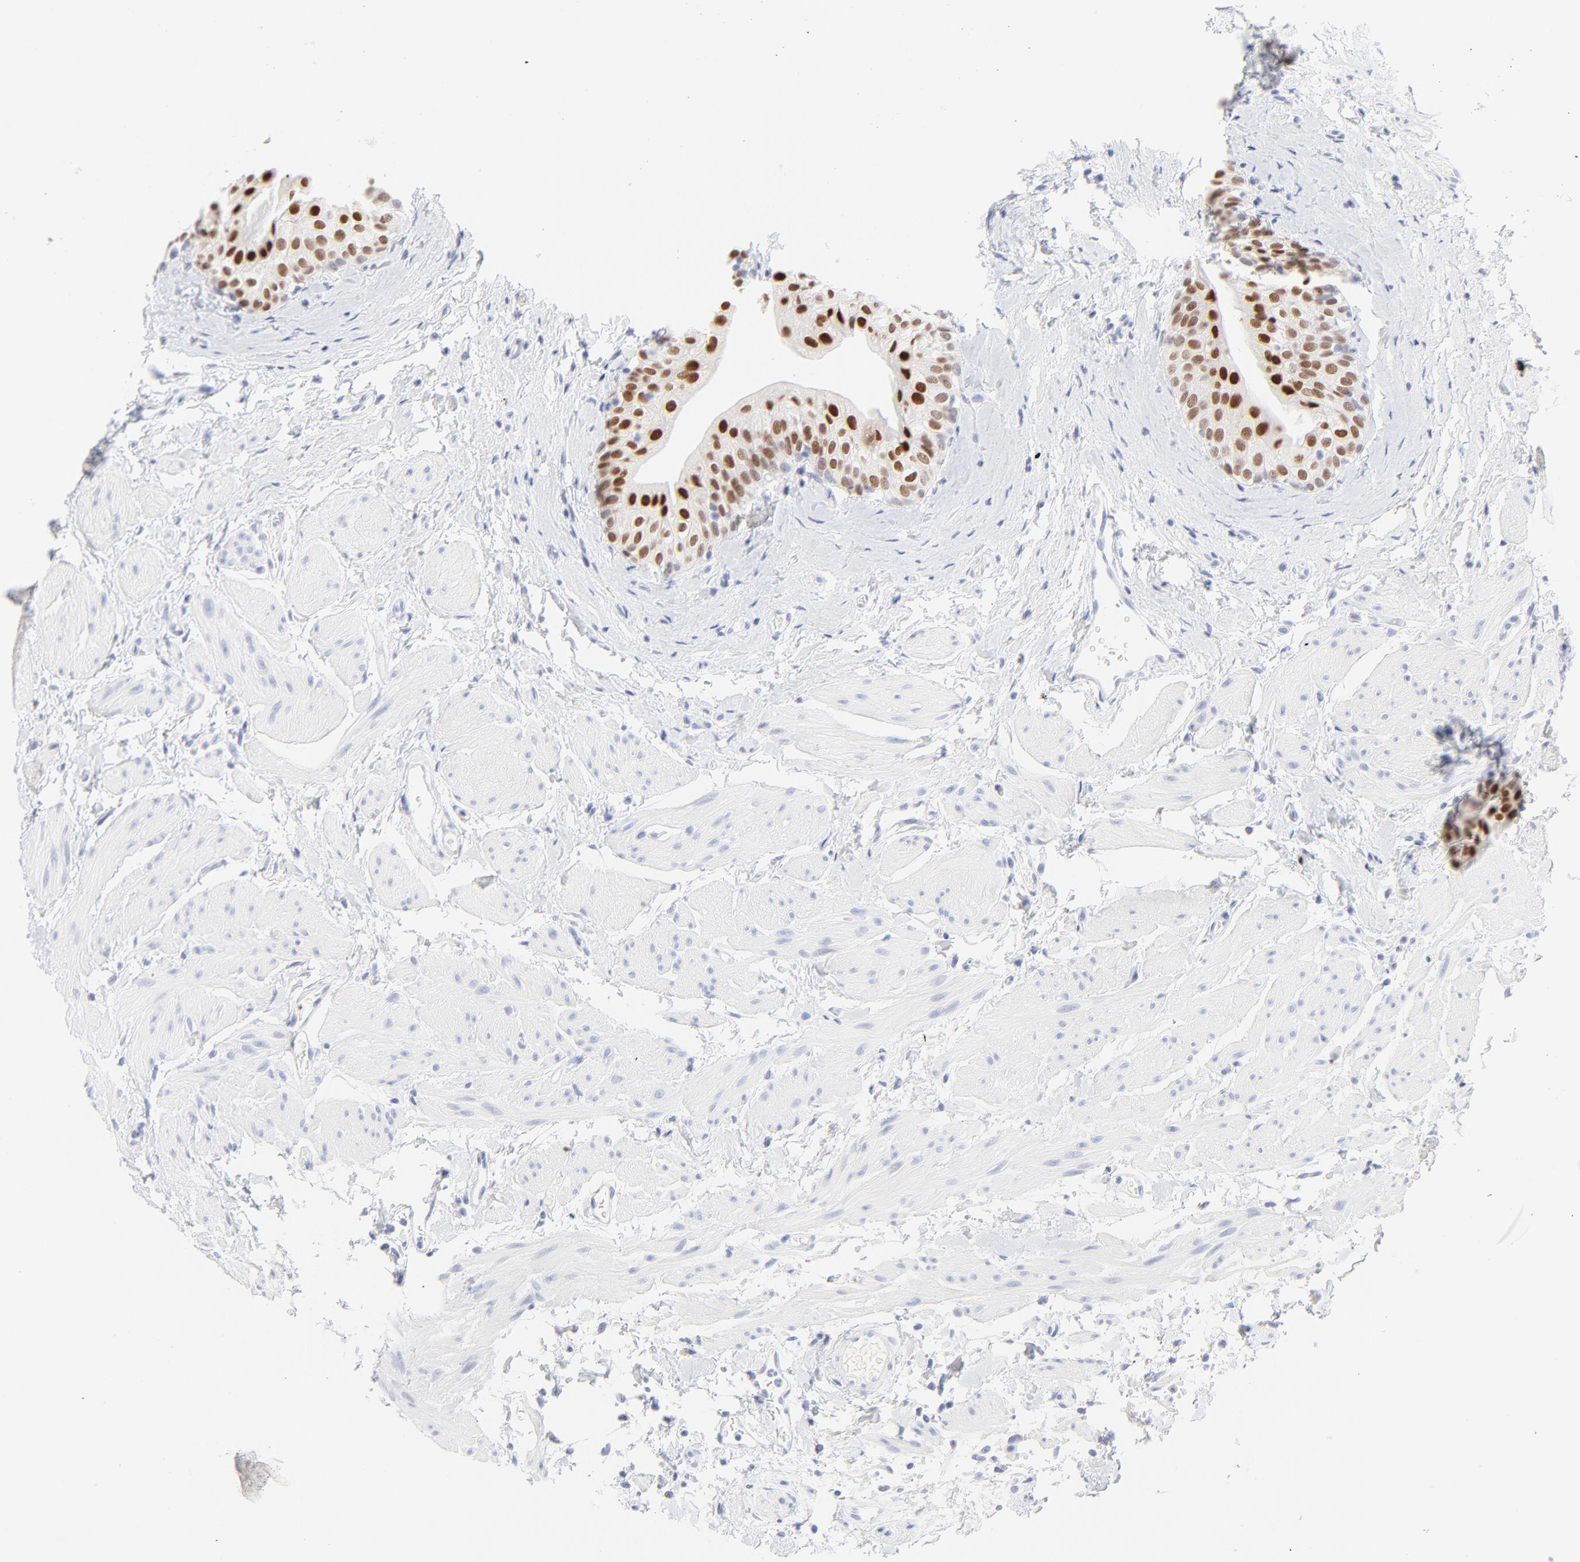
{"staining": {"intensity": "strong", "quantity": ">75%", "location": "nuclear"}, "tissue": "urinary bladder", "cell_type": "Urothelial cells", "image_type": "normal", "snomed": [{"axis": "morphology", "description": "Normal tissue, NOS"}, {"axis": "topography", "description": "Urinary bladder"}], "caption": "Immunohistochemical staining of unremarkable human urinary bladder exhibits high levels of strong nuclear positivity in about >75% of urothelial cells.", "gene": "ELF3", "patient": {"sex": "male", "age": 59}}